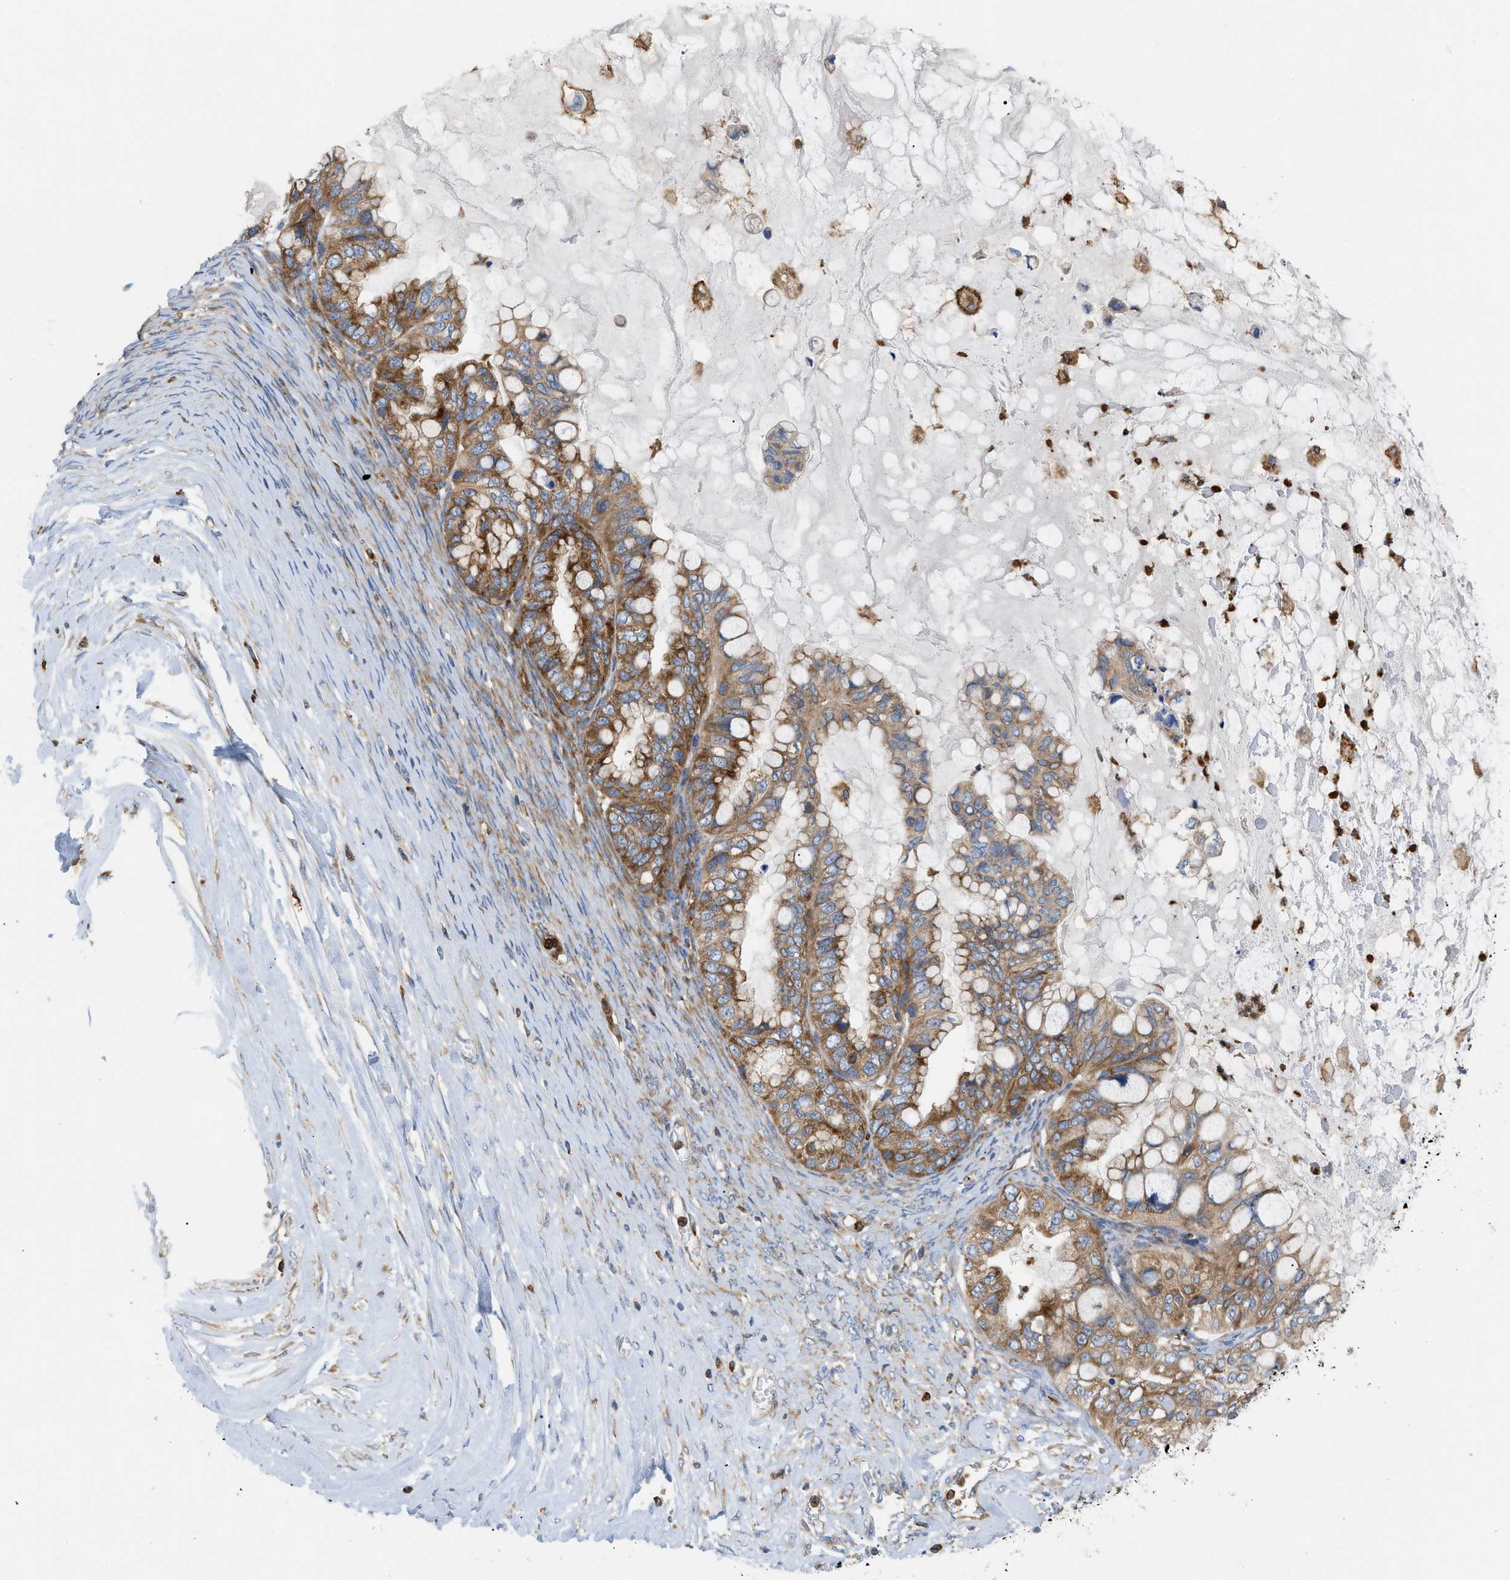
{"staining": {"intensity": "moderate", "quantity": ">75%", "location": "cytoplasmic/membranous"}, "tissue": "ovarian cancer", "cell_type": "Tumor cells", "image_type": "cancer", "snomed": [{"axis": "morphology", "description": "Cystadenocarcinoma, mucinous, NOS"}, {"axis": "topography", "description": "Ovary"}], "caption": "IHC (DAB) staining of human ovarian cancer shows moderate cytoplasmic/membranous protein expression in approximately >75% of tumor cells.", "gene": "GPAT4", "patient": {"sex": "female", "age": 80}}